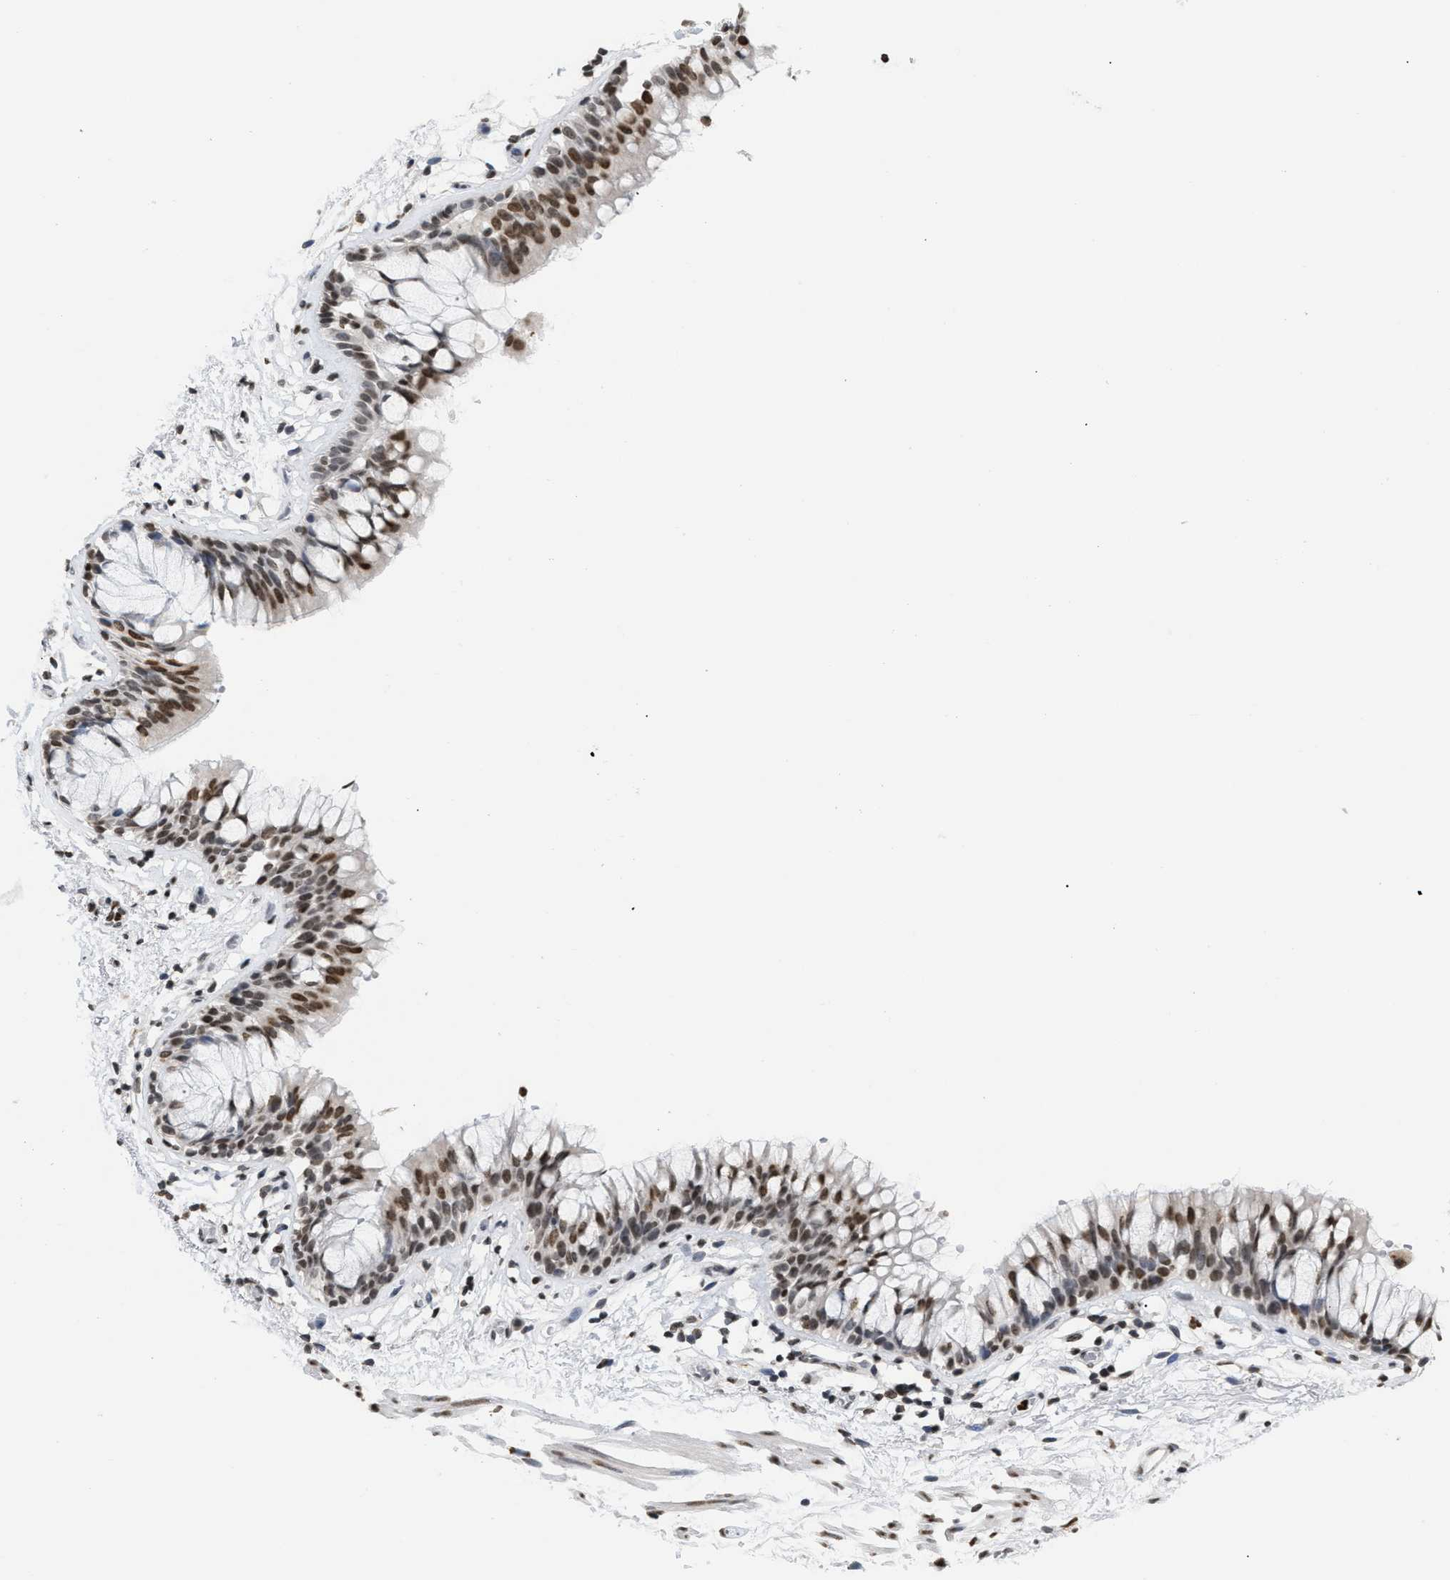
{"staining": {"intensity": "moderate", "quantity": ">75%", "location": "nuclear"}, "tissue": "bronchus", "cell_type": "Respiratory epithelial cells", "image_type": "normal", "snomed": [{"axis": "morphology", "description": "Normal tissue, NOS"}, {"axis": "morphology", "description": "Inflammation, NOS"}, {"axis": "topography", "description": "Cartilage tissue"}, {"axis": "topography", "description": "Bronchus"}], "caption": "Respiratory epithelial cells demonstrate medium levels of moderate nuclear staining in approximately >75% of cells in benign bronchus. (DAB (3,3'-diaminobenzidine) IHC, brown staining for protein, blue staining for nuclei).", "gene": "HMGN2", "patient": {"sex": "male", "age": 77}}